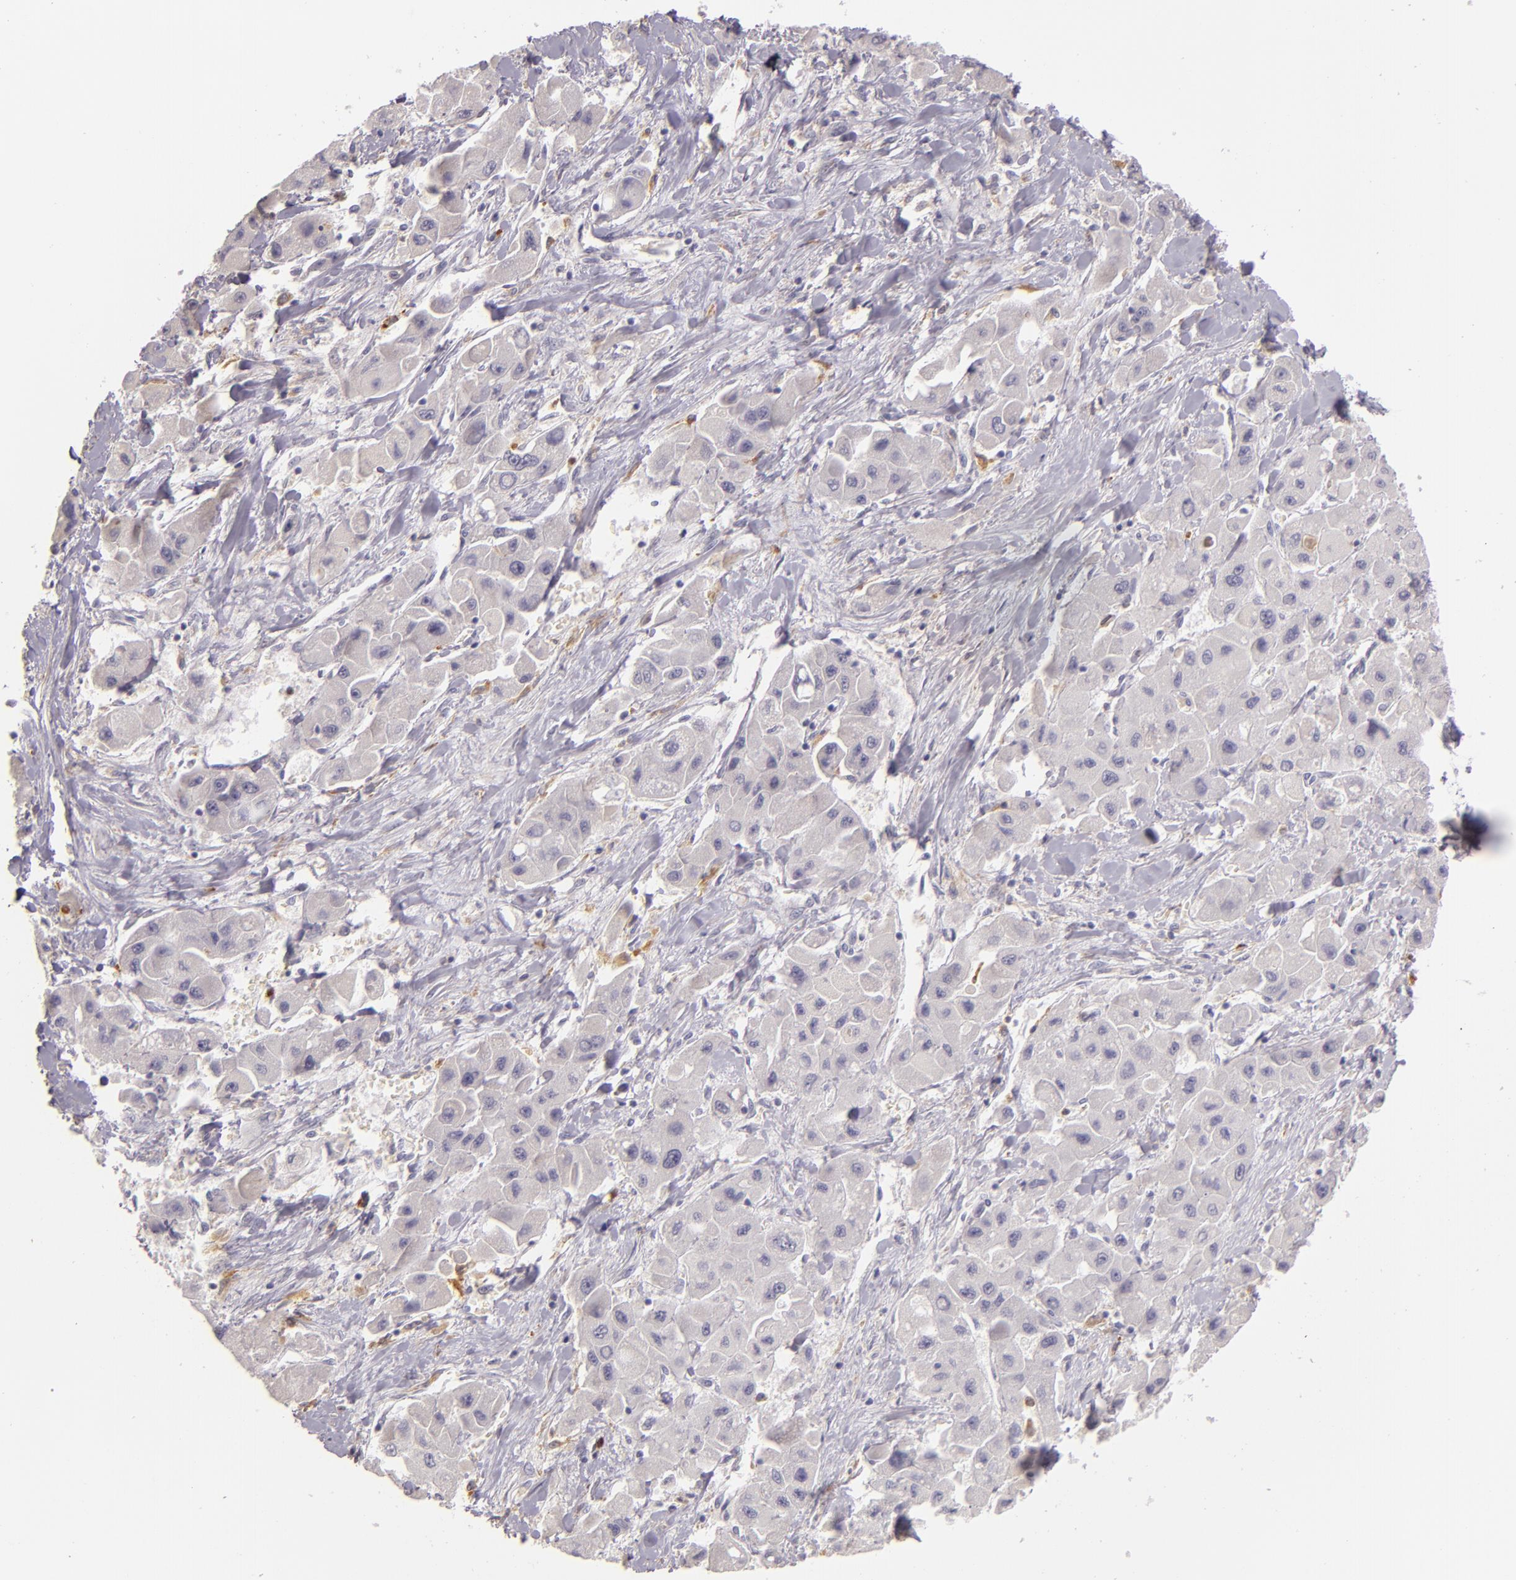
{"staining": {"intensity": "moderate", "quantity": "<25%", "location": "cytoplasmic/membranous"}, "tissue": "liver cancer", "cell_type": "Tumor cells", "image_type": "cancer", "snomed": [{"axis": "morphology", "description": "Carcinoma, Hepatocellular, NOS"}, {"axis": "topography", "description": "Liver"}], "caption": "About <25% of tumor cells in human liver hepatocellular carcinoma exhibit moderate cytoplasmic/membranous protein staining as visualized by brown immunohistochemical staining.", "gene": "TLR8", "patient": {"sex": "male", "age": 24}}